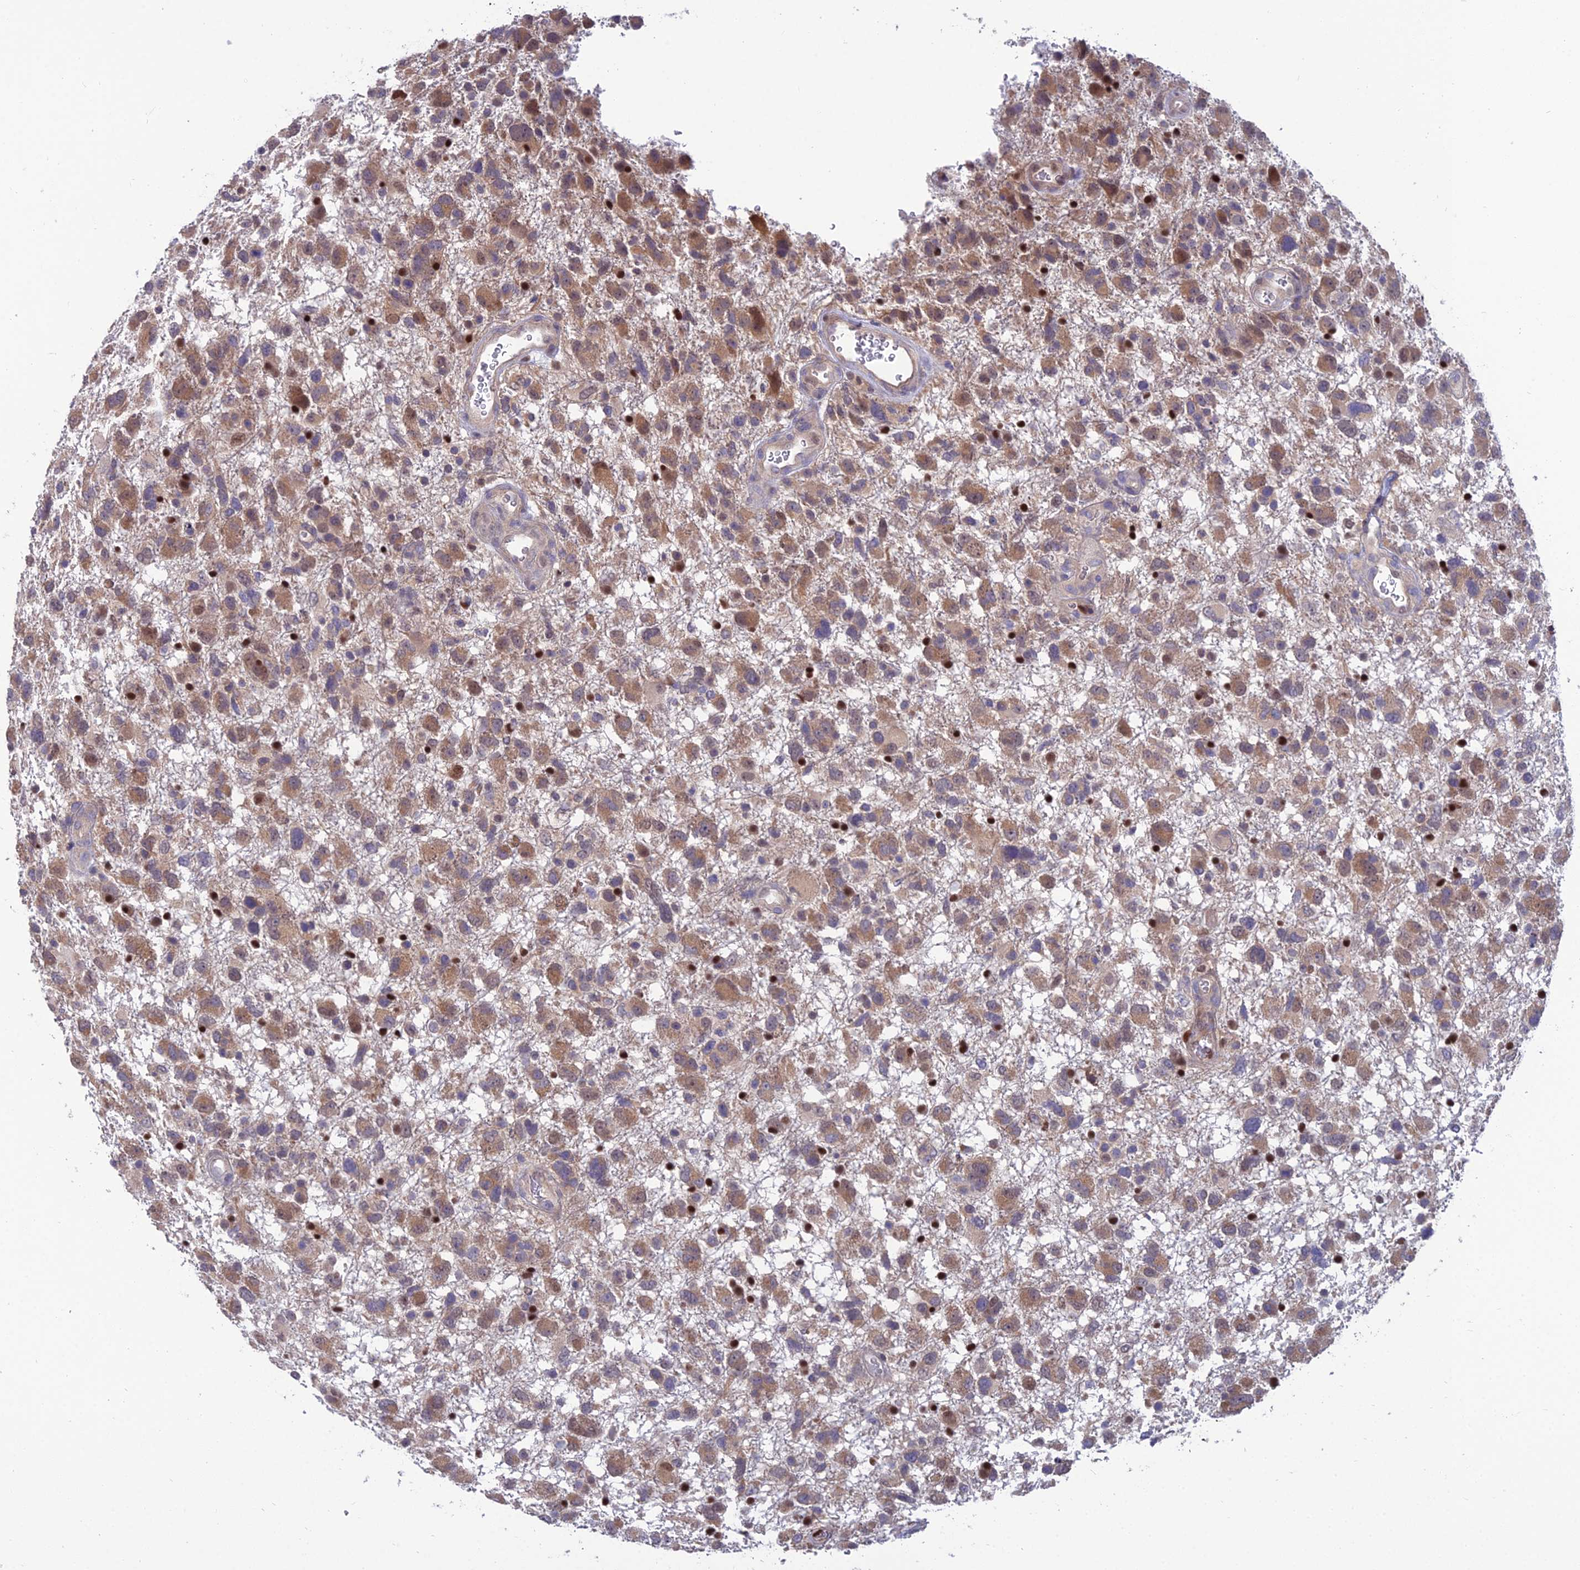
{"staining": {"intensity": "moderate", "quantity": ">75%", "location": "cytoplasmic/membranous"}, "tissue": "glioma", "cell_type": "Tumor cells", "image_type": "cancer", "snomed": [{"axis": "morphology", "description": "Glioma, malignant, High grade"}, {"axis": "topography", "description": "Brain"}], "caption": "Moderate cytoplasmic/membranous protein positivity is identified in about >75% of tumor cells in glioma. The protein is stained brown, and the nuclei are stained in blue (DAB IHC with brightfield microscopy, high magnification).", "gene": "DNPEP", "patient": {"sex": "male", "age": 61}}